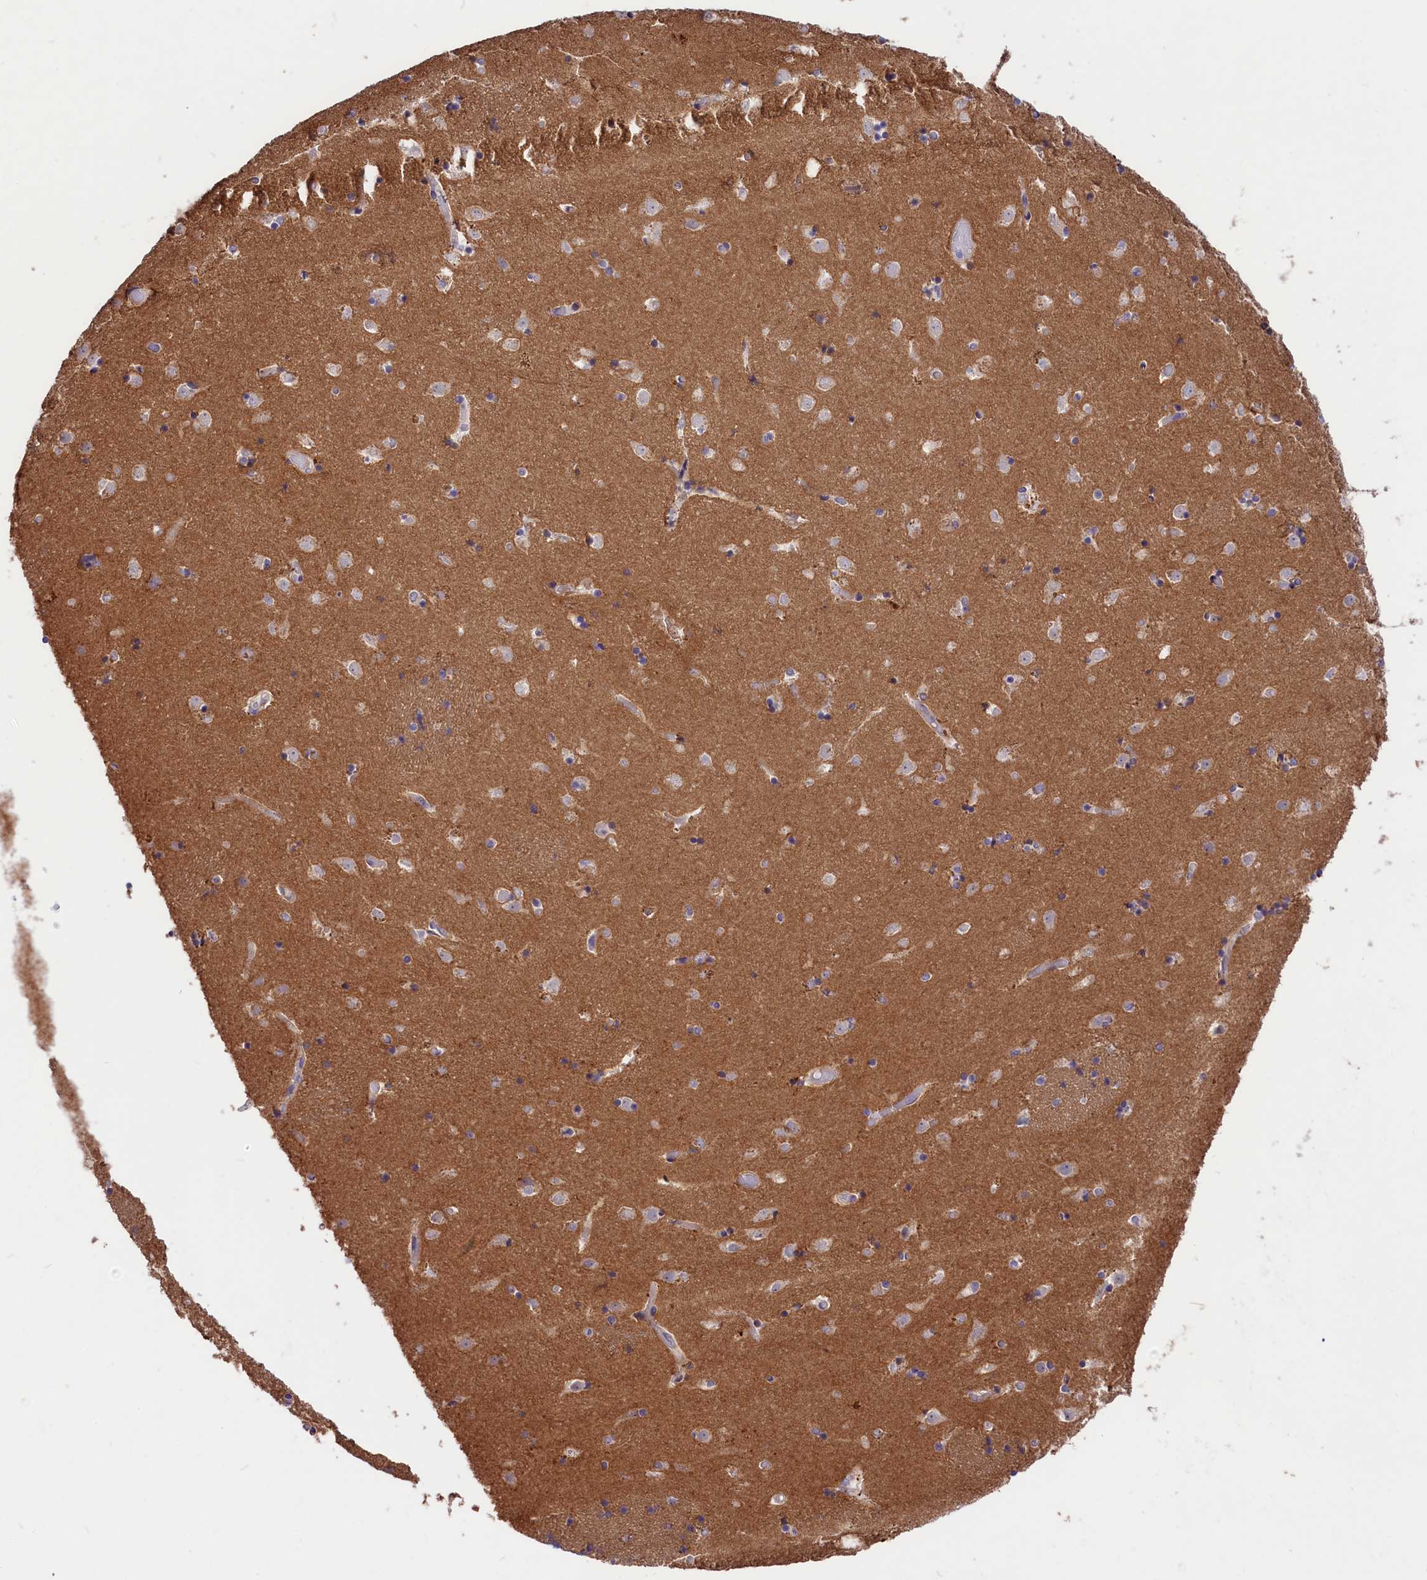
{"staining": {"intensity": "weak", "quantity": "<25%", "location": "cytoplasmic/membranous"}, "tissue": "caudate", "cell_type": "Glial cells", "image_type": "normal", "snomed": [{"axis": "morphology", "description": "Normal tissue, NOS"}, {"axis": "topography", "description": "Lateral ventricle wall"}], "caption": "Glial cells show no significant positivity in benign caudate. (Stains: DAB immunohistochemistry (IHC) with hematoxylin counter stain, Microscopy: brightfield microscopy at high magnification).", "gene": "CD99L2", "patient": {"sex": "female", "age": 52}}